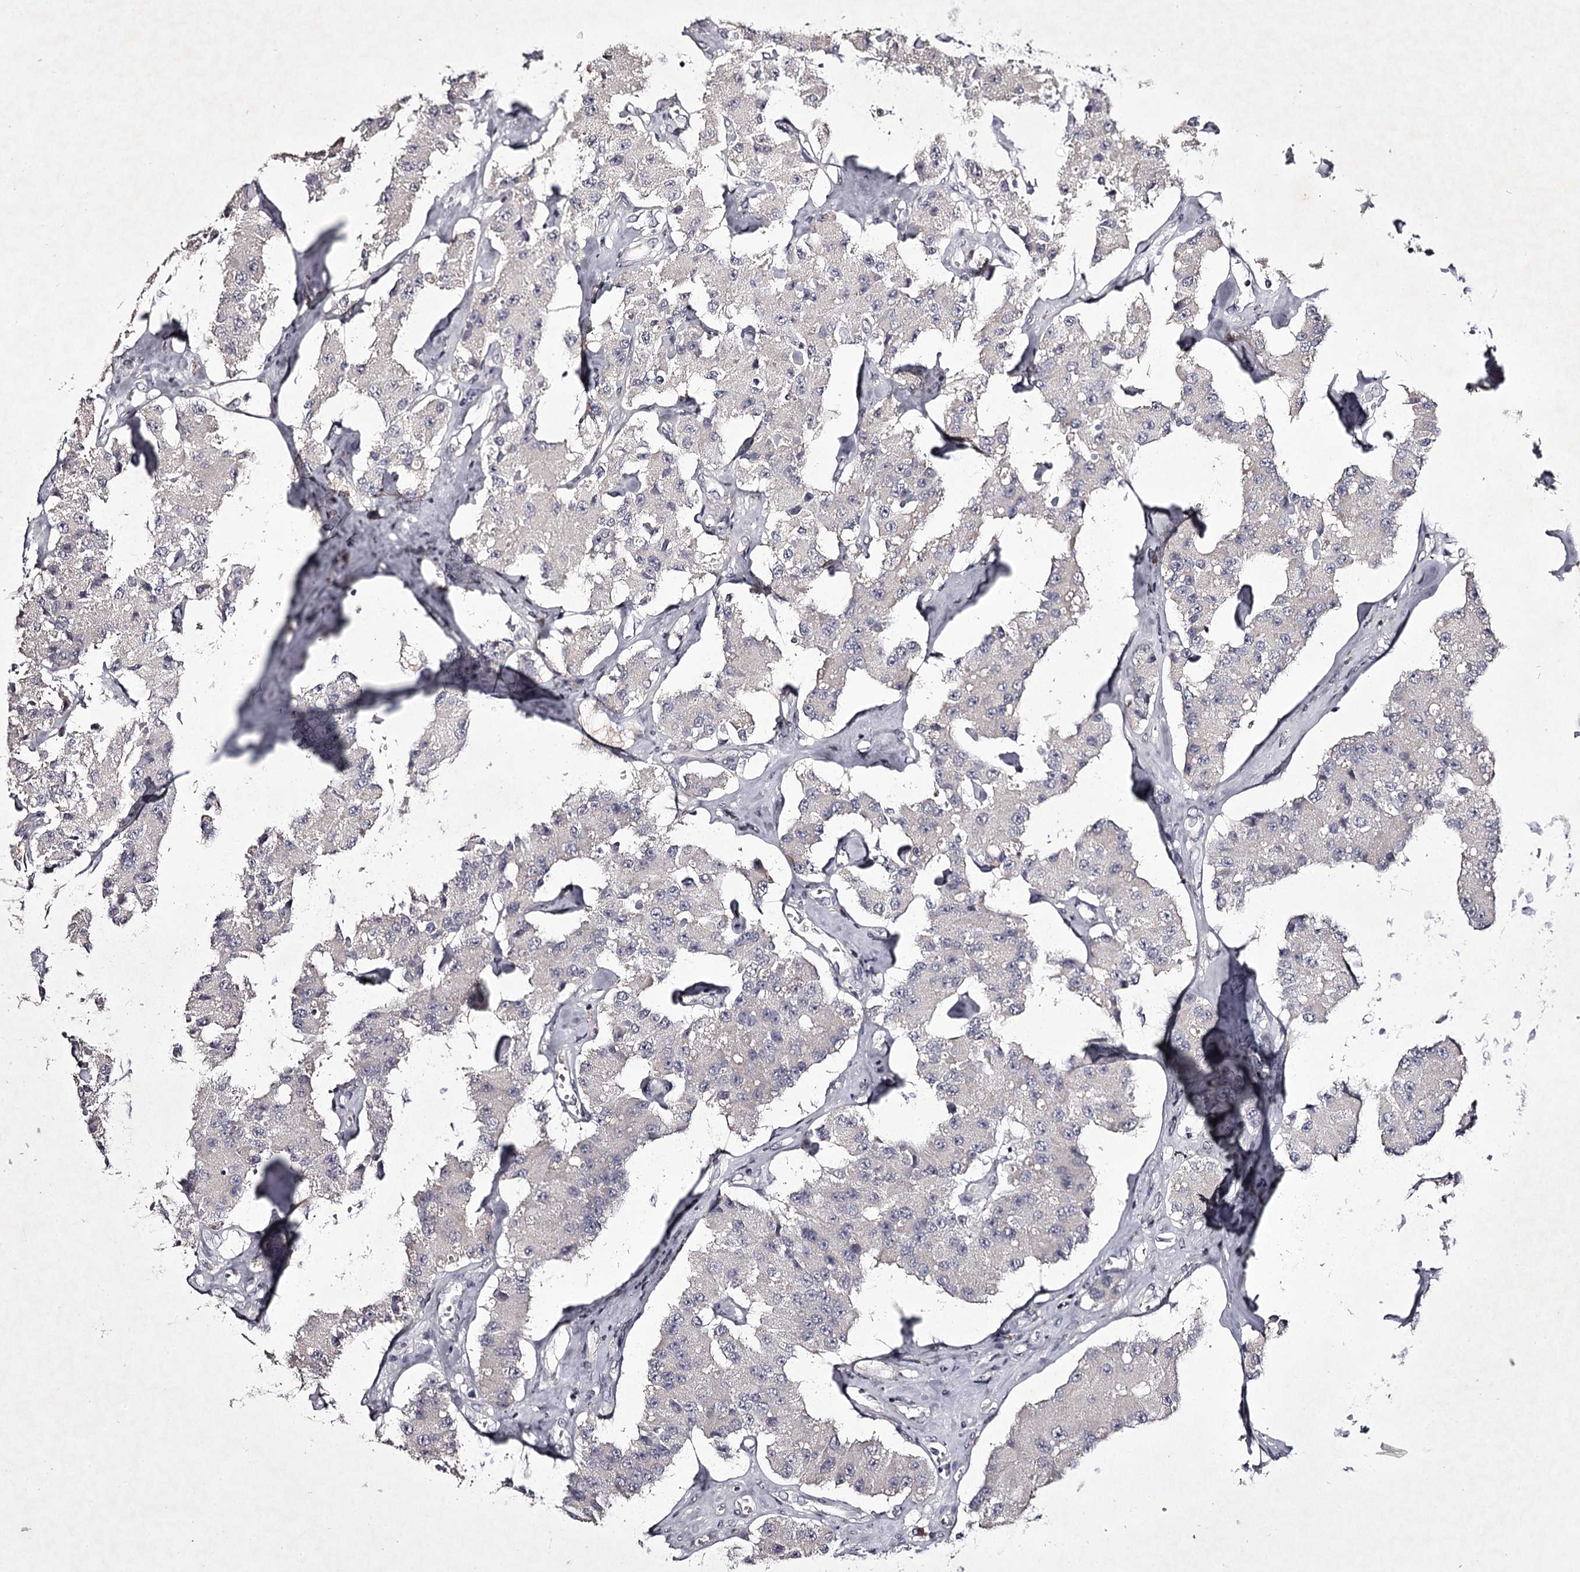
{"staining": {"intensity": "negative", "quantity": "none", "location": "none"}, "tissue": "carcinoid", "cell_type": "Tumor cells", "image_type": "cancer", "snomed": [{"axis": "morphology", "description": "Carcinoid, malignant, NOS"}, {"axis": "topography", "description": "Pancreas"}], "caption": "Tumor cells show no significant protein expression in malignant carcinoid.", "gene": "PRM2", "patient": {"sex": "male", "age": 41}}